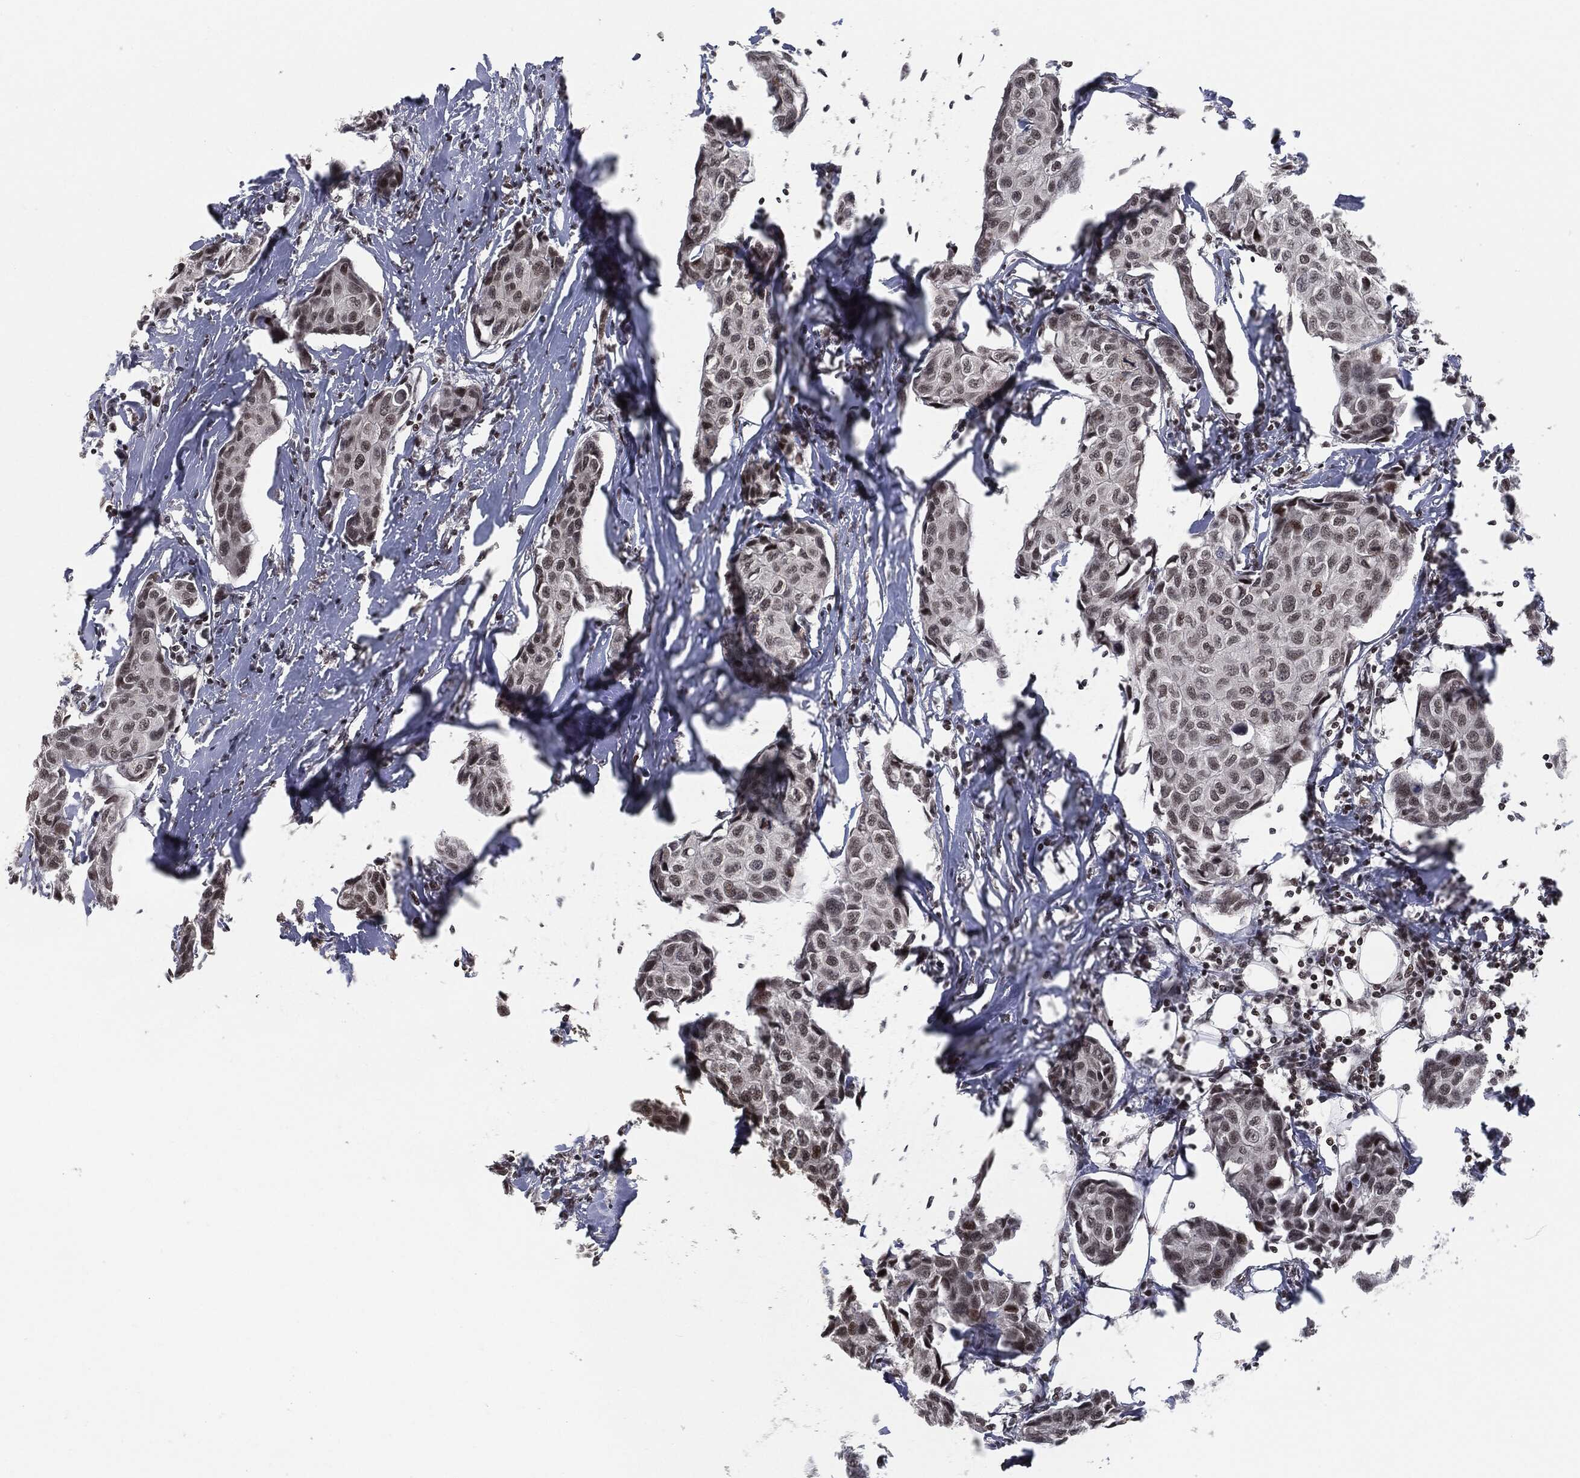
{"staining": {"intensity": "strong", "quantity": "<25%", "location": "nuclear"}, "tissue": "breast cancer", "cell_type": "Tumor cells", "image_type": "cancer", "snomed": [{"axis": "morphology", "description": "Duct carcinoma"}, {"axis": "topography", "description": "Breast"}], "caption": "Protein staining exhibits strong nuclear expression in approximately <25% of tumor cells in breast intraductal carcinoma.", "gene": "ANXA1", "patient": {"sex": "female", "age": 80}}